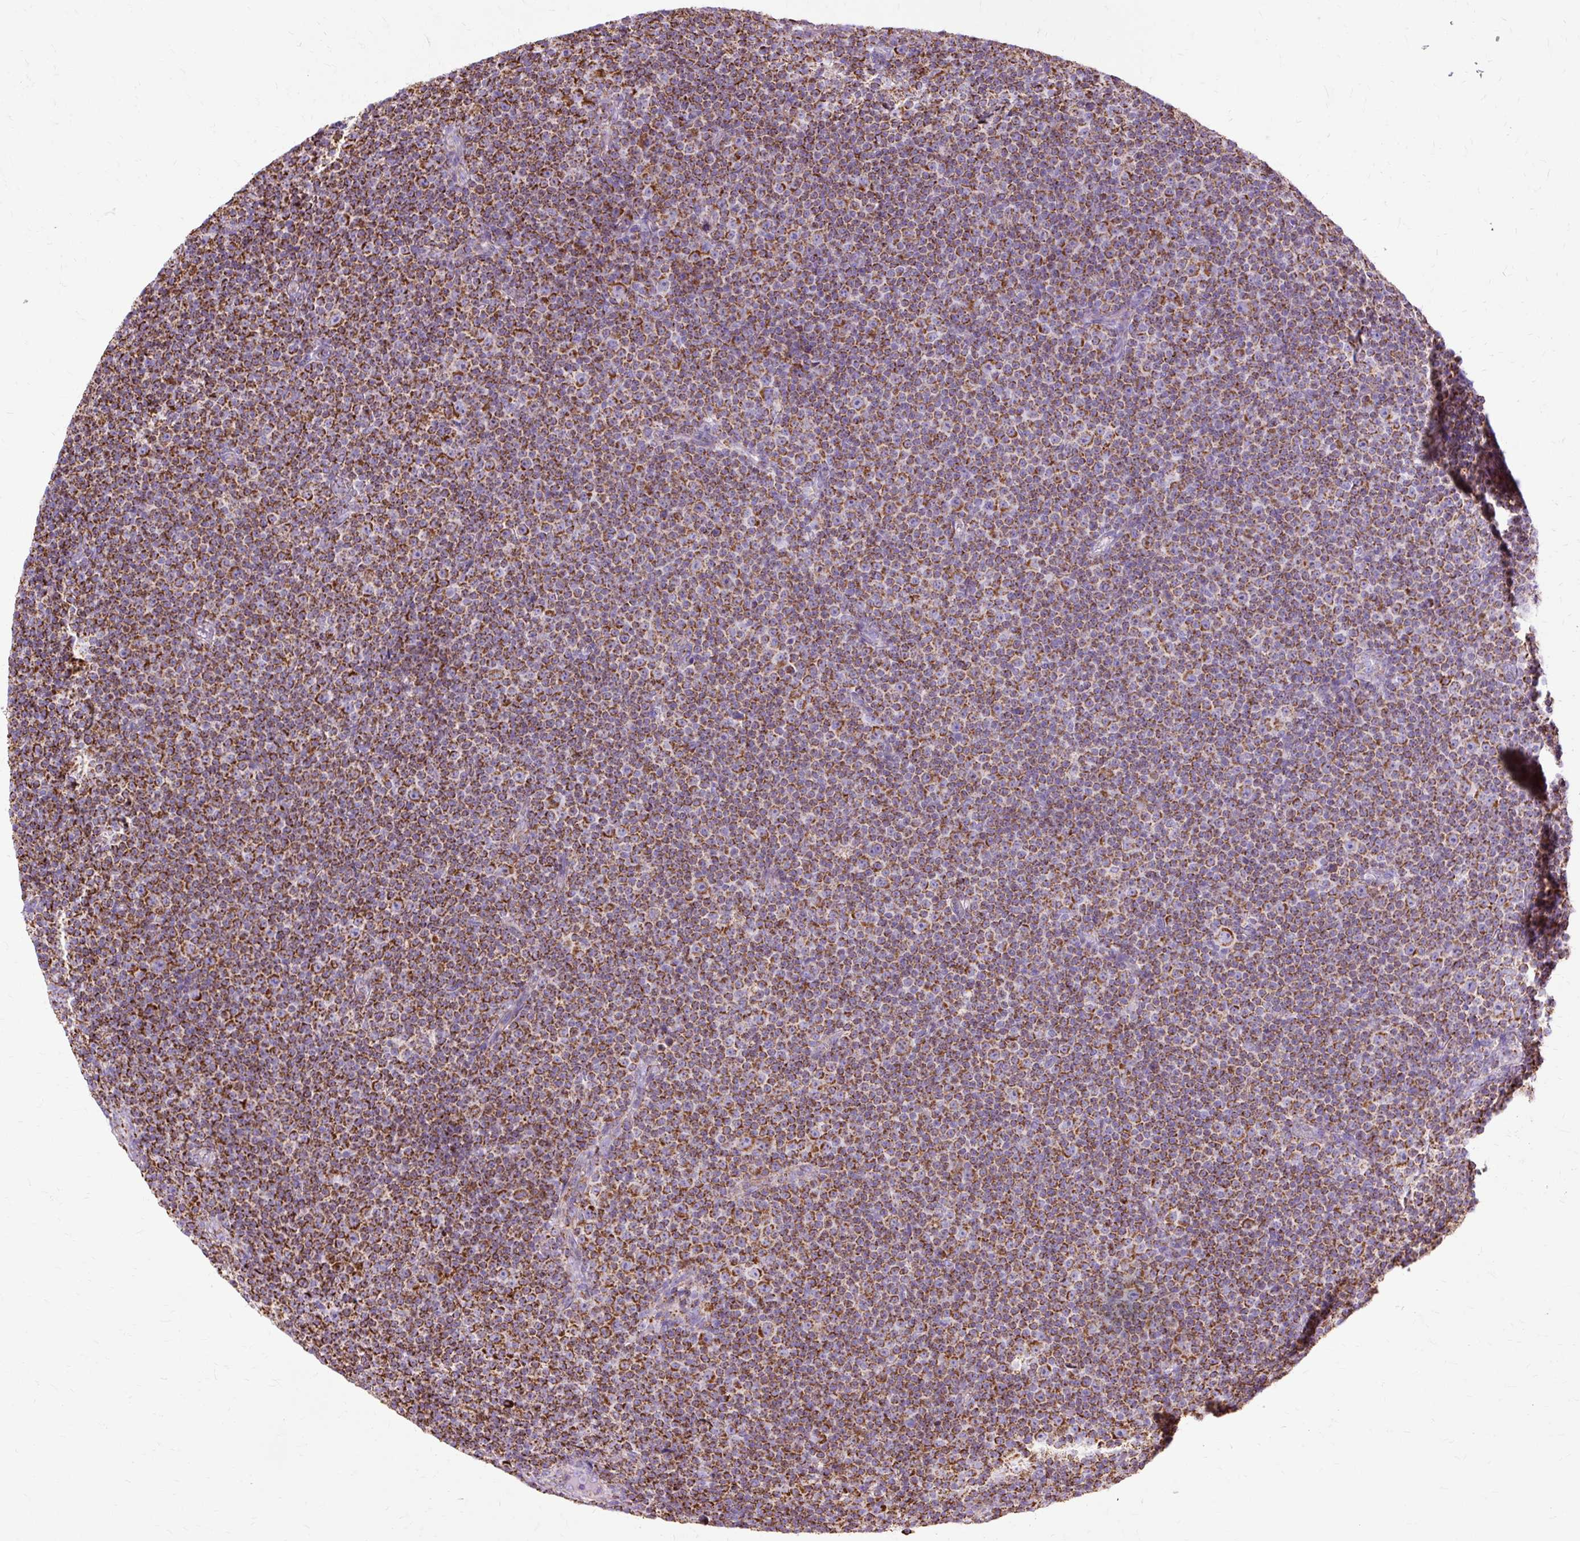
{"staining": {"intensity": "strong", "quantity": ">75%", "location": "cytoplasmic/membranous"}, "tissue": "lymphoma", "cell_type": "Tumor cells", "image_type": "cancer", "snomed": [{"axis": "morphology", "description": "Malignant lymphoma, non-Hodgkin's type, Low grade"}, {"axis": "topography", "description": "Lymph node"}], "caption": "A photomicrograph showing strong cytoplasmic/membranous staining in about >75% of tumor cells in malignant lymphoma, non-Hodgkin's type (low-grade), as visualized by brown immunohistochemical staining.", "gene": "DLAT", "patient": {"sex": "female", "age": 67}}